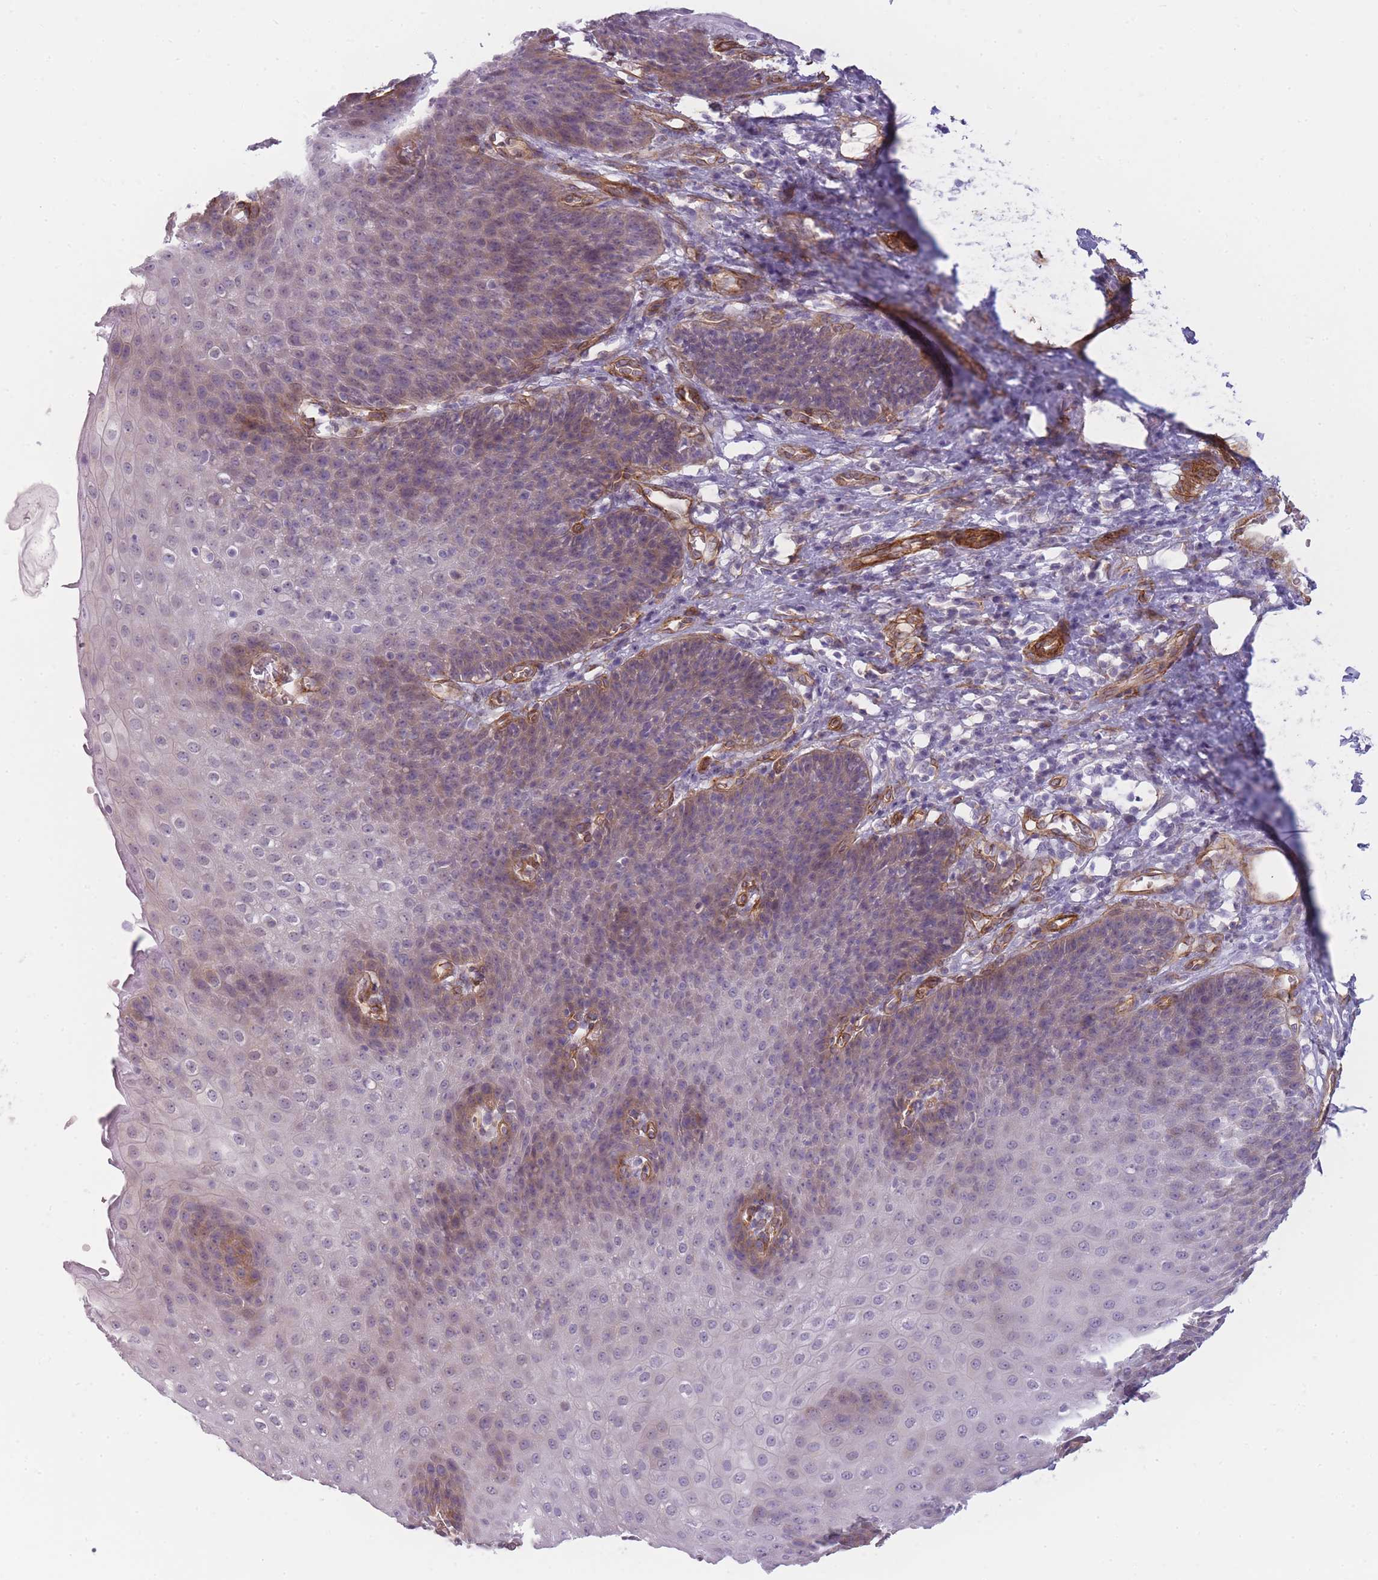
{"staining": {"intensity": "weak", "quantity": "25%-75%", "location": "cytoplasmic/membranous"}, "tissue": "esophagus", "cell_type": "Squamous epithelial cells", "image_type": "normal", "snomed": [{"axis": "morphology", "description": "Normal tissue, NOS"}, {"axis": "topography", "description": "Esophagus"}], "caption": "A high-resolution histopathology image shows immunohistochemistry (IHC) staining of benign esophagus, which demonstrates weak cytoplasmic/membranous expression in approximately 25%-75% of squamous epithelial cells.", "gene": "OR6B2", "patient": {"sex": "male", "age": 71}}